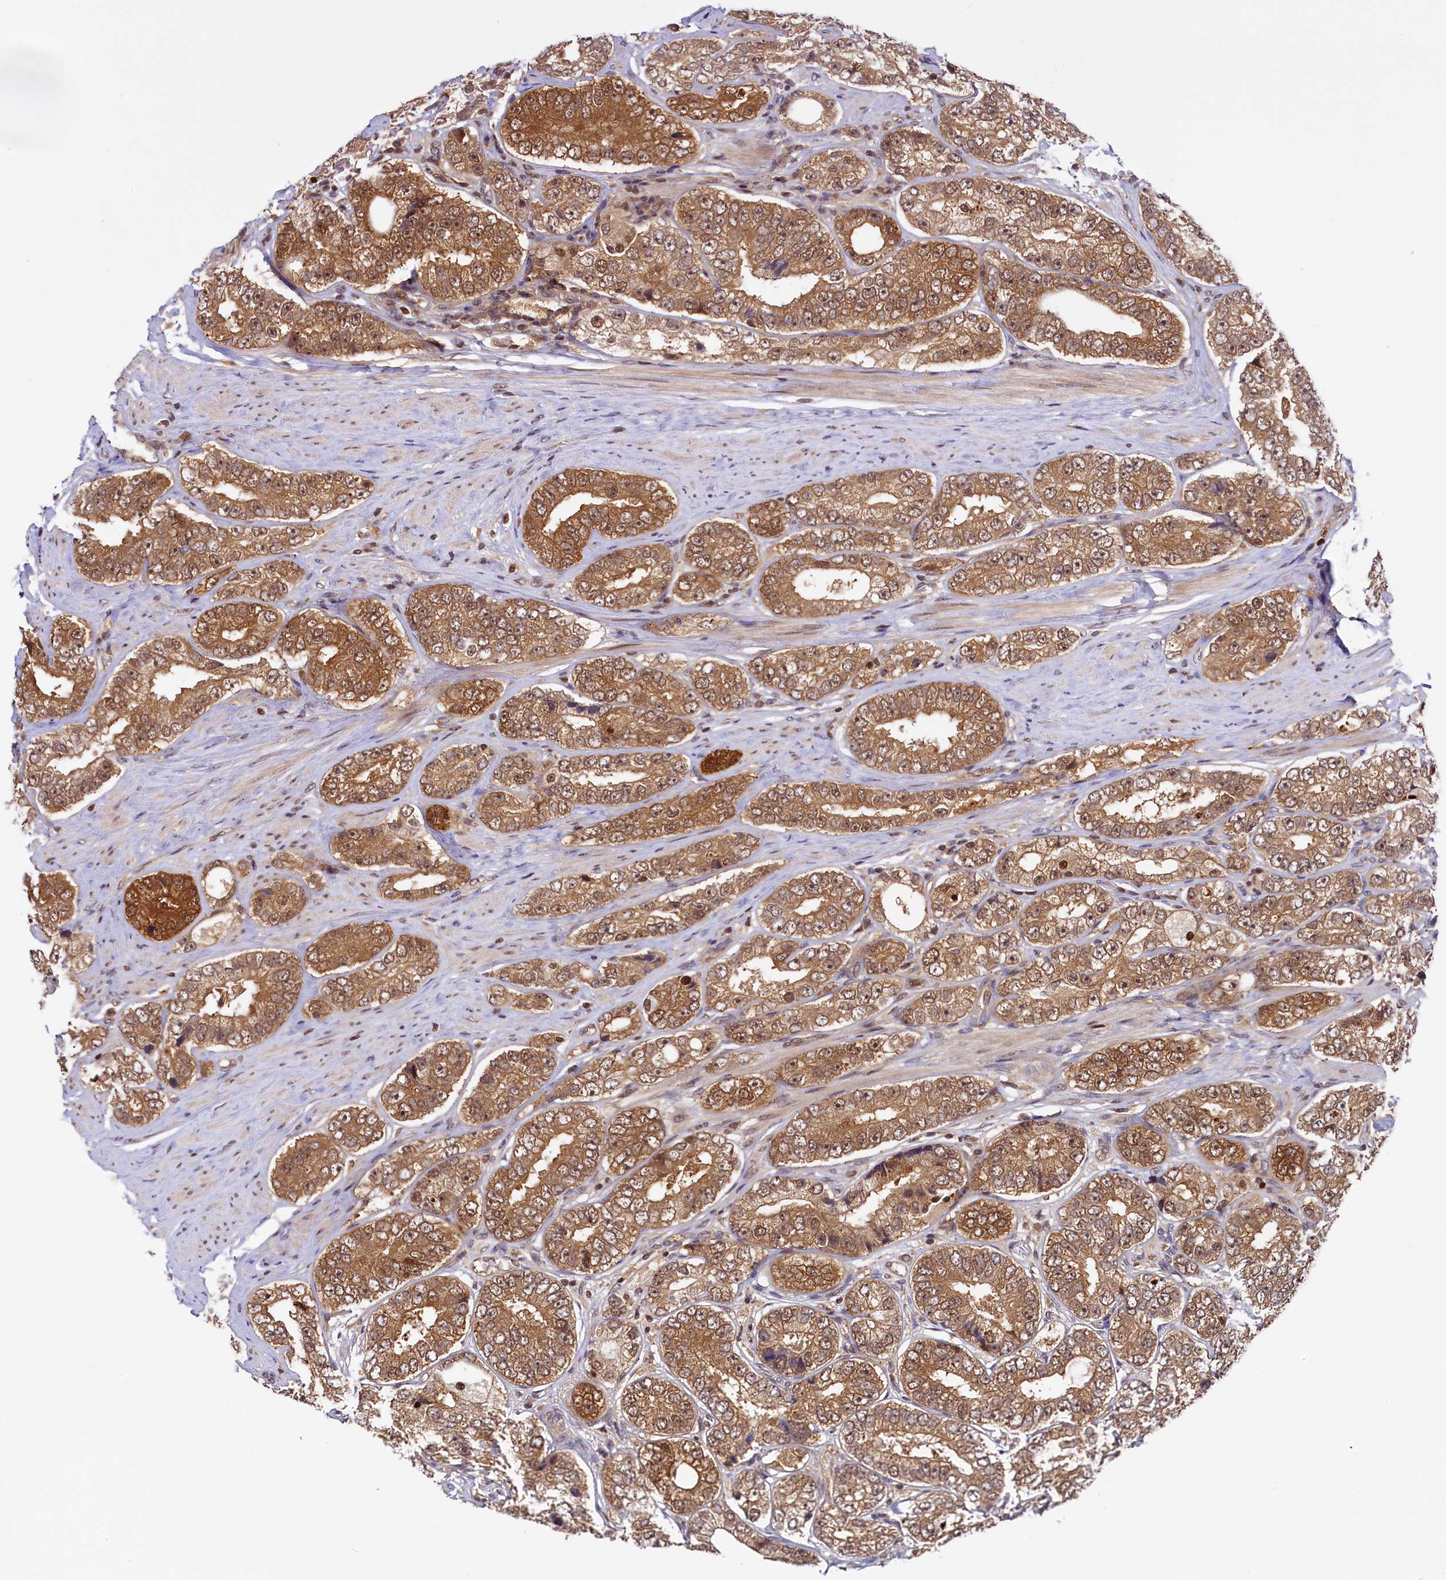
{"staining": {"intensity": "moderate", "quantity": ">75%", "location": "cytoplasmic/membranous,nuclear"}, "tissue": "prostate cancer", "cell_type": "Tumor cells", "image_type": "cancer", "snomed": [{"axis": "morphology", "description": "Adenocarcinoma, High grade"}, {"axis": "topography", "description": "Prostate"}], "caption": "Prostate cancer (high-grade adenocarcinoma) stained with a protein marker exhibits moderate staining in tumor cells.", "gene": "SLC7A6OS", "patient": {"sex": "male", "age": 56}}